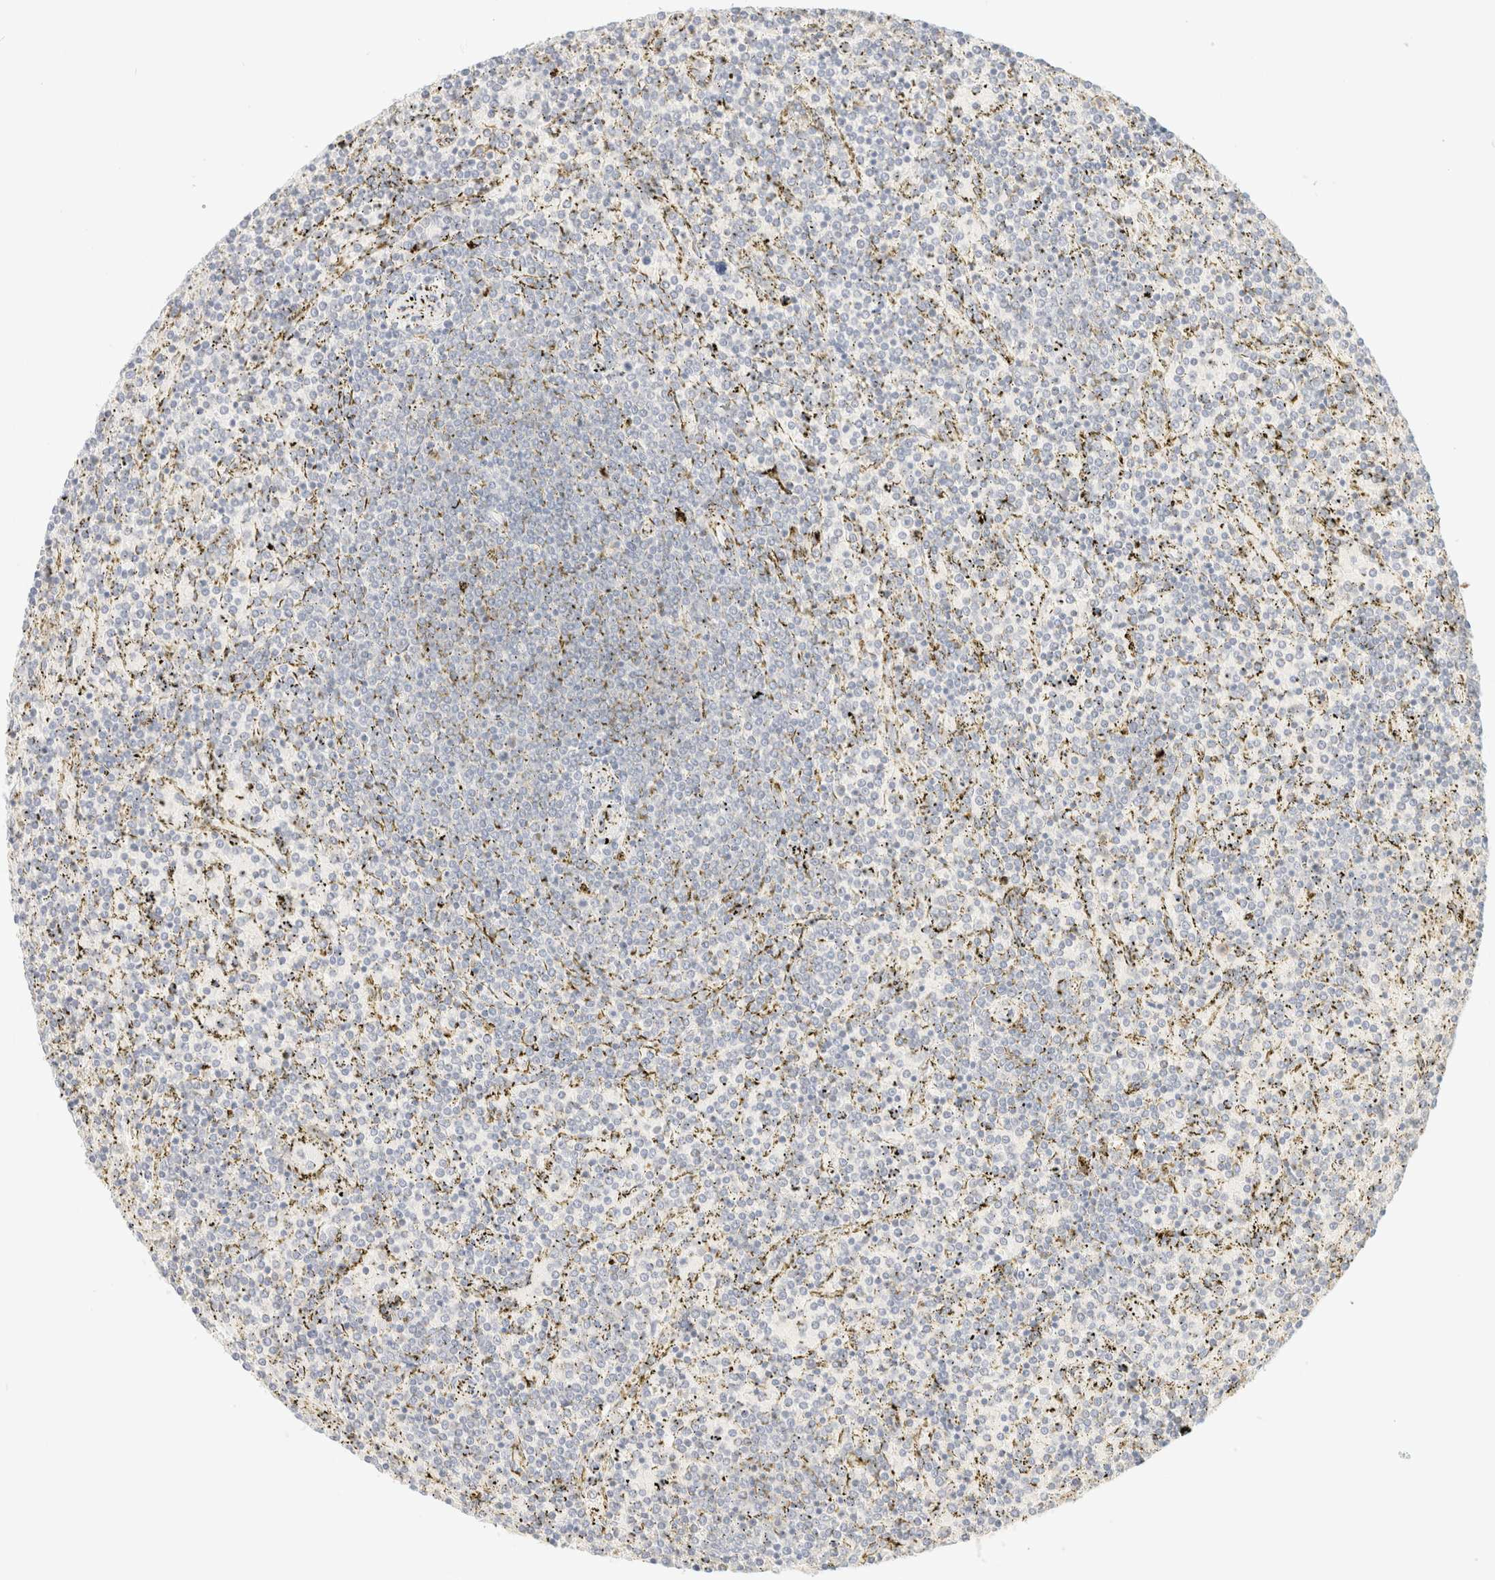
{"staining": {"intensity": "negative", "quantity": "none", "location": "none"}, "tissue": "lymphoma", "cell_type": "Tumor cells", "image_type": "cancer", "snomed": [{"axis": "morphology", "description": "Malignant lymphoma, non-Hodgkin's type, Low grade"}, {"axis": "topography", "description": "Spleen"}], "caption": "Micrograph shows no significant protein positivity in tumor cells of lymphoma.", "gene": "TIMD4", "patient": {"sex": "female", "age": 77}}